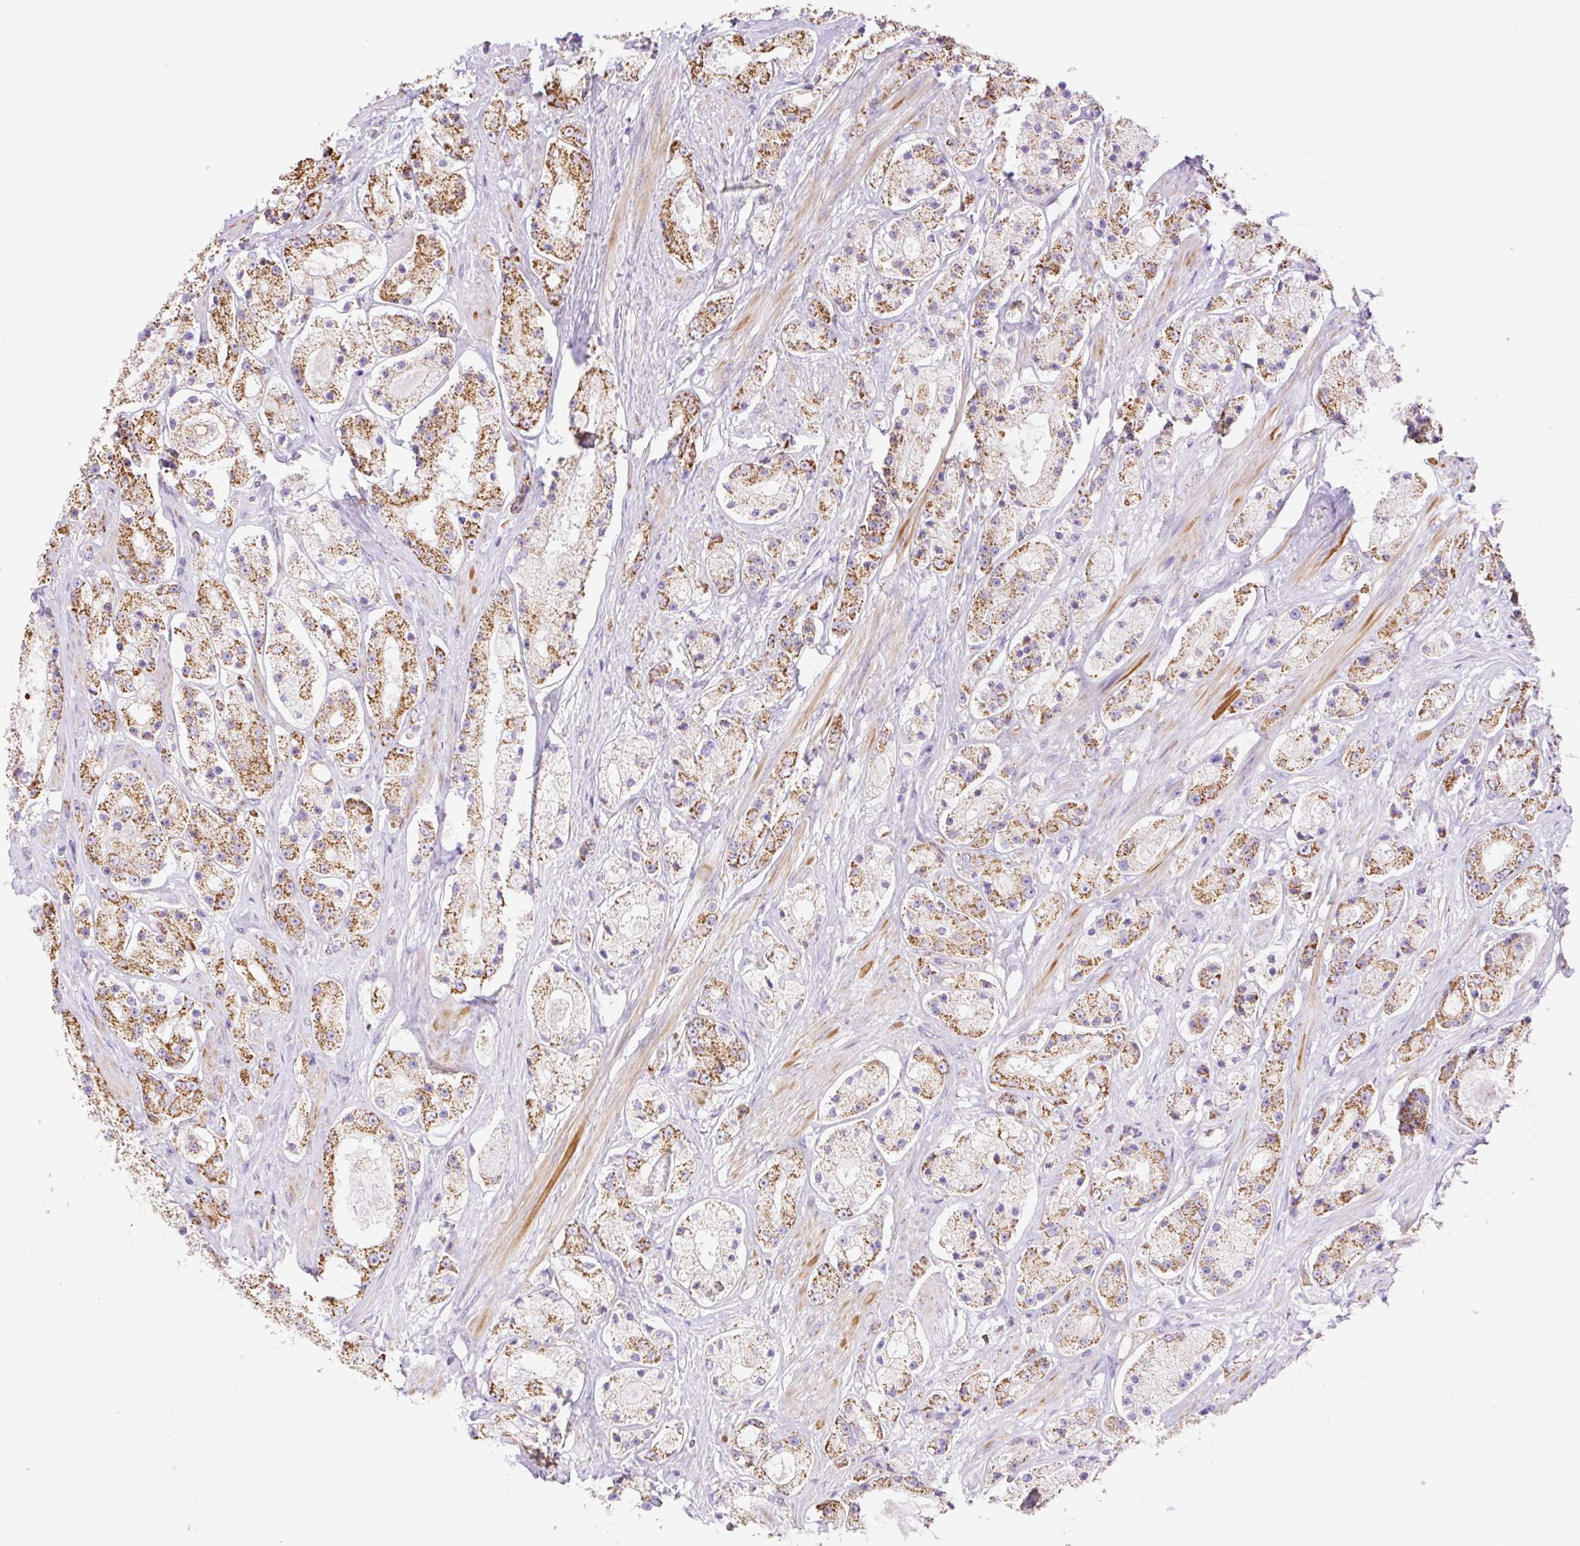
{"staining": {"intensity": "moderate", "quantity": ">75%", "location": "cytoplasmic/membranous"}, "tissue": "prostate cancer", "cell_type": "Tumor cells", "image_type": "cancer", "snomed": [{"axis": "morphology", "description": "Adenocarcinoma, High grade"}, {"axis": "topography", "description": "Prostate"}], "caption": "A micrograph of prostate cancer stained for a protein exhibits moderate cytoplasmic/membranous brown staining in tumor cells. The protein is stained brown, and the nuclei are stained in blue (DAB IHC with brightfield microscopy, high magnification).", "gene": "ESAM", "patient": {"sex": "male", "age": 67}}